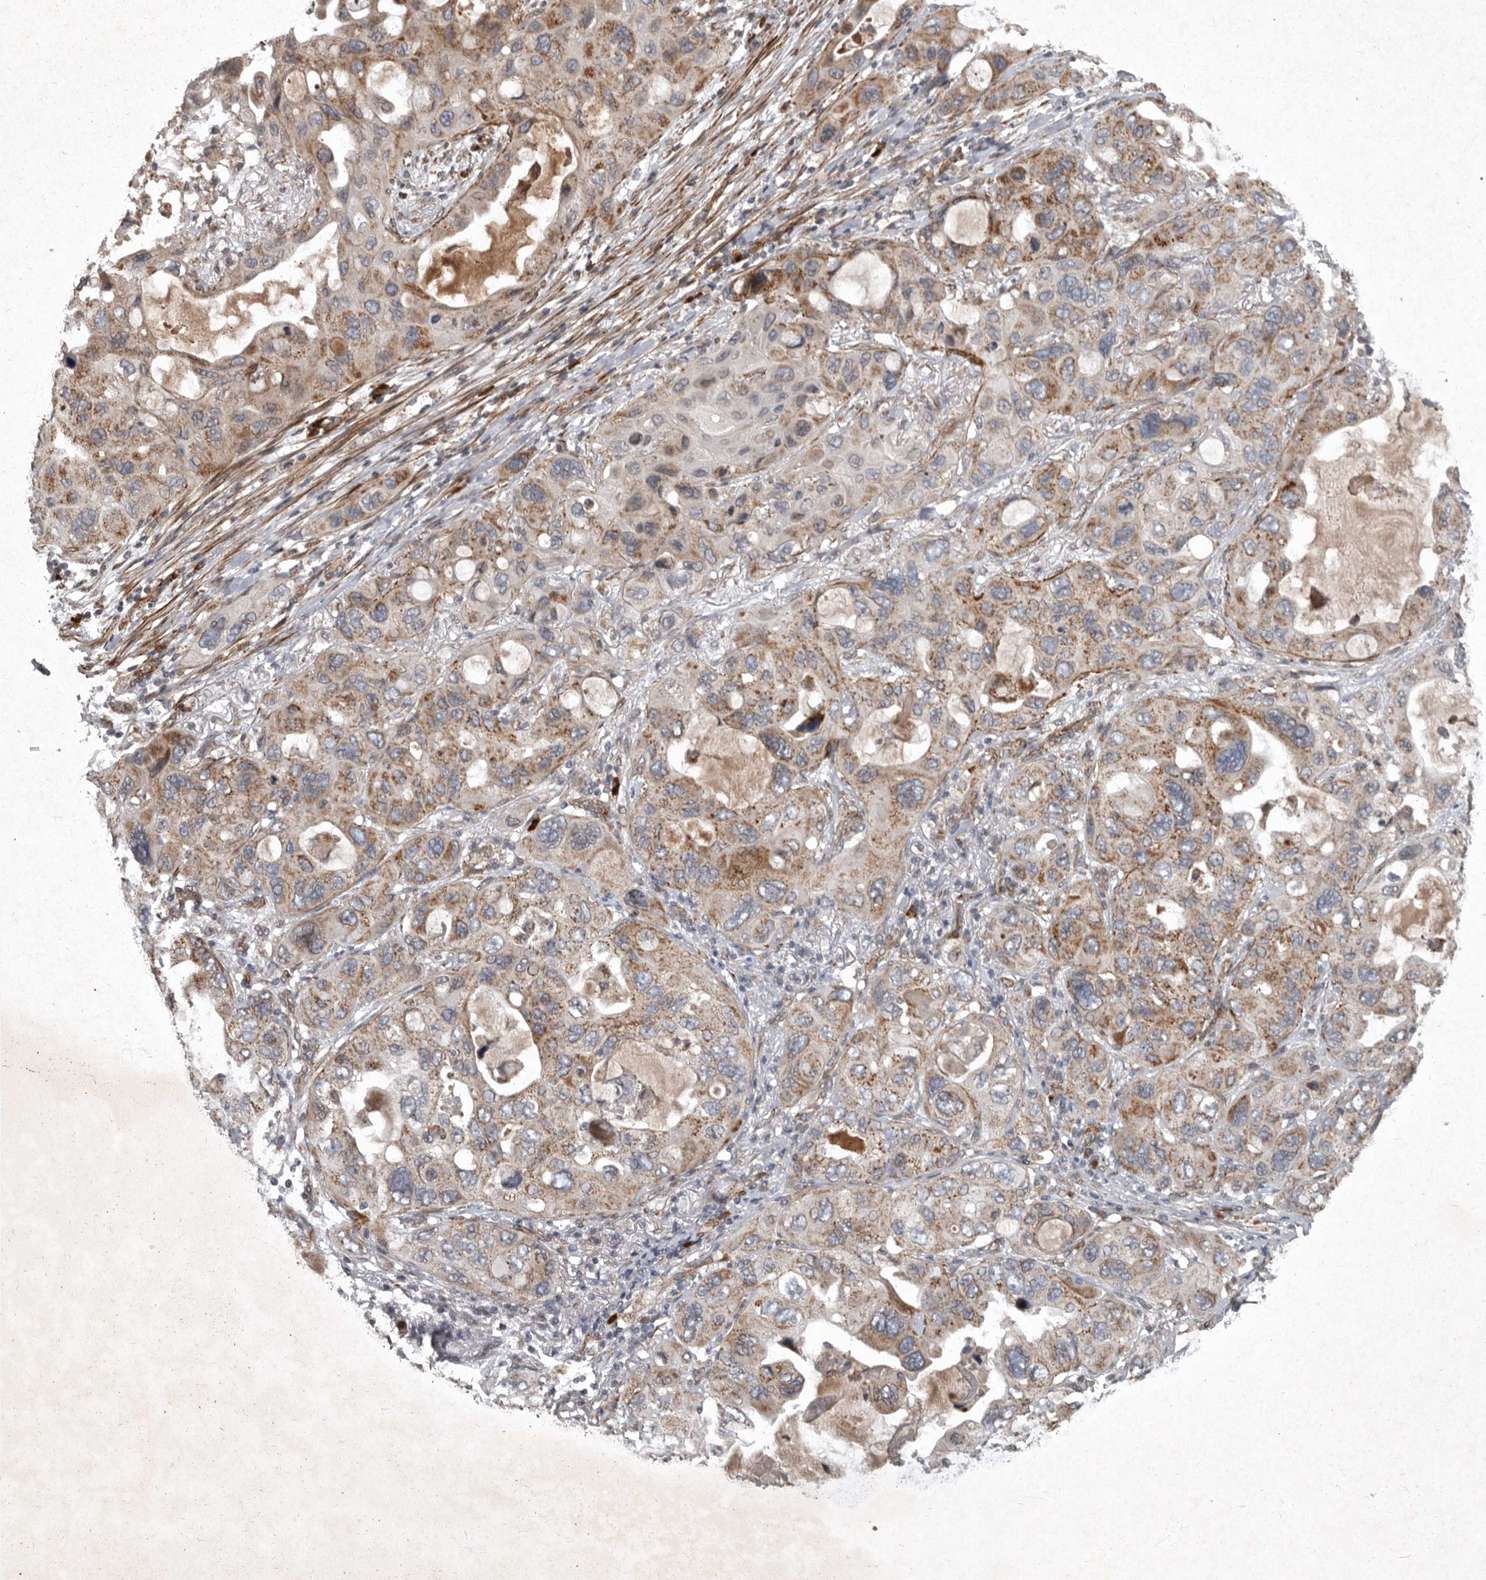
{"staining": {"intensity": "weak", "quantity": ">75%", "location": "cytoplasmic/membranous"}, "tissue": "lung cancer", "cell_type": "Tumor cells", "image_type": "cancer", "snomed": [{"axis": "morphology", "description": "Squamous cell carcinoma, NOS"}, {"axis": "topography", "description": "Lung"}], "caption": "An image of squamous cell carcinoma (lung) stained for a protein exhibits weak cytoplasmic/membranous brown staining in tumor cells.", "gene": "MRPS15", "patient": {"sex": "female", "age": 73}}